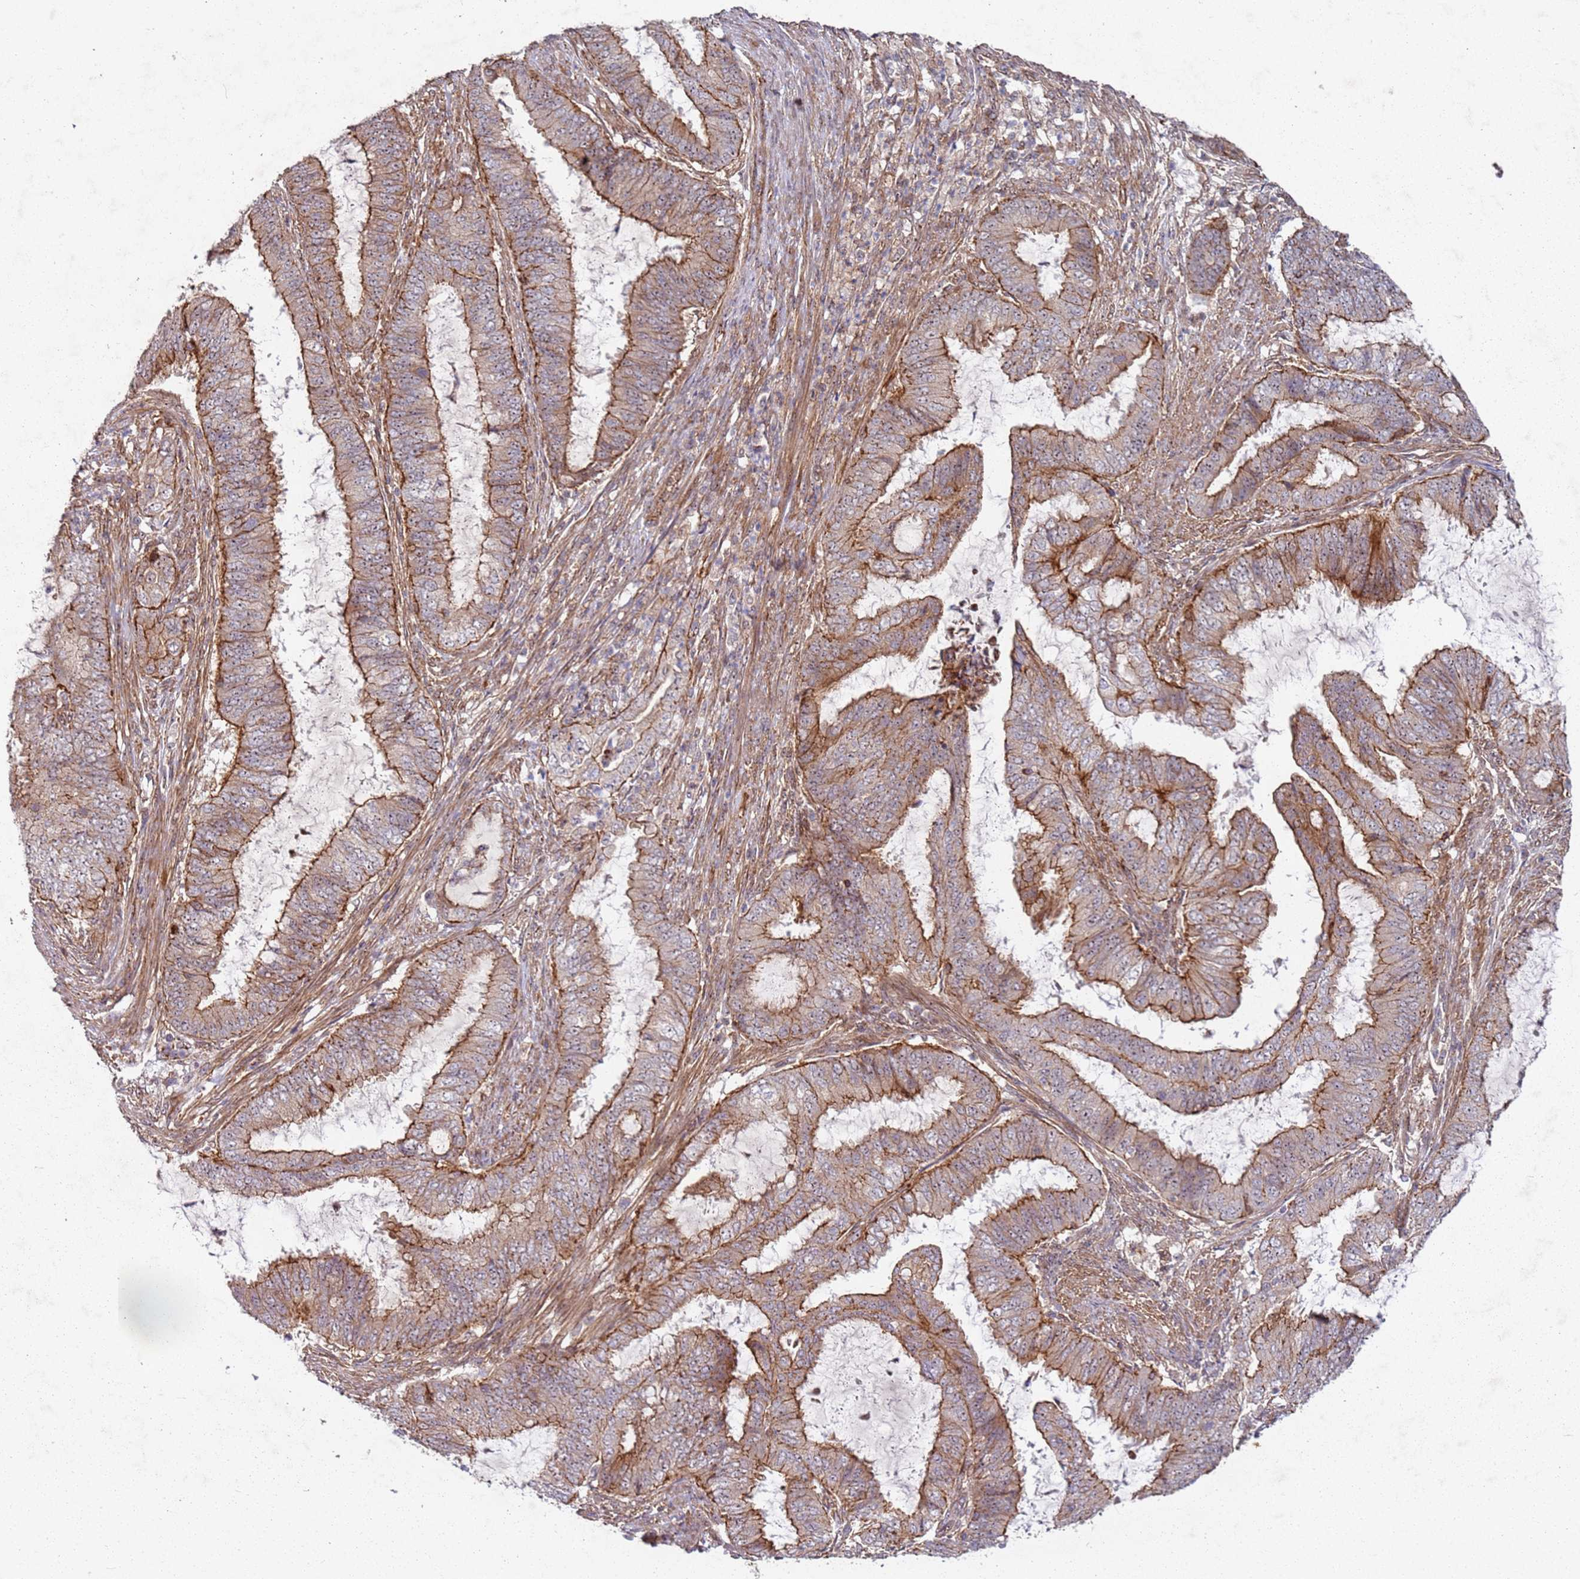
{"staining": {"intensity": "moderate", "quantity": ">75%", "location": "cytoplasmic/membranous"}, "tissue": "endometrial cancer", "cell_type": "Tumor cells", "image_type": "cancer", "snomed": [{"axis": "morphology", "description": "Adenocarcinoma, NOS"}, {"axis": "topography", "description": "Endometrium"}], "caption": "A photomicrograph of adenocarcinoma (endometrial) stained for a protein demonstrates moderate cytoplasmic/membranous brown staining in tumor cells.", "gene": "C2CD4B", "patient": {"sex": "female", "age": 51}}